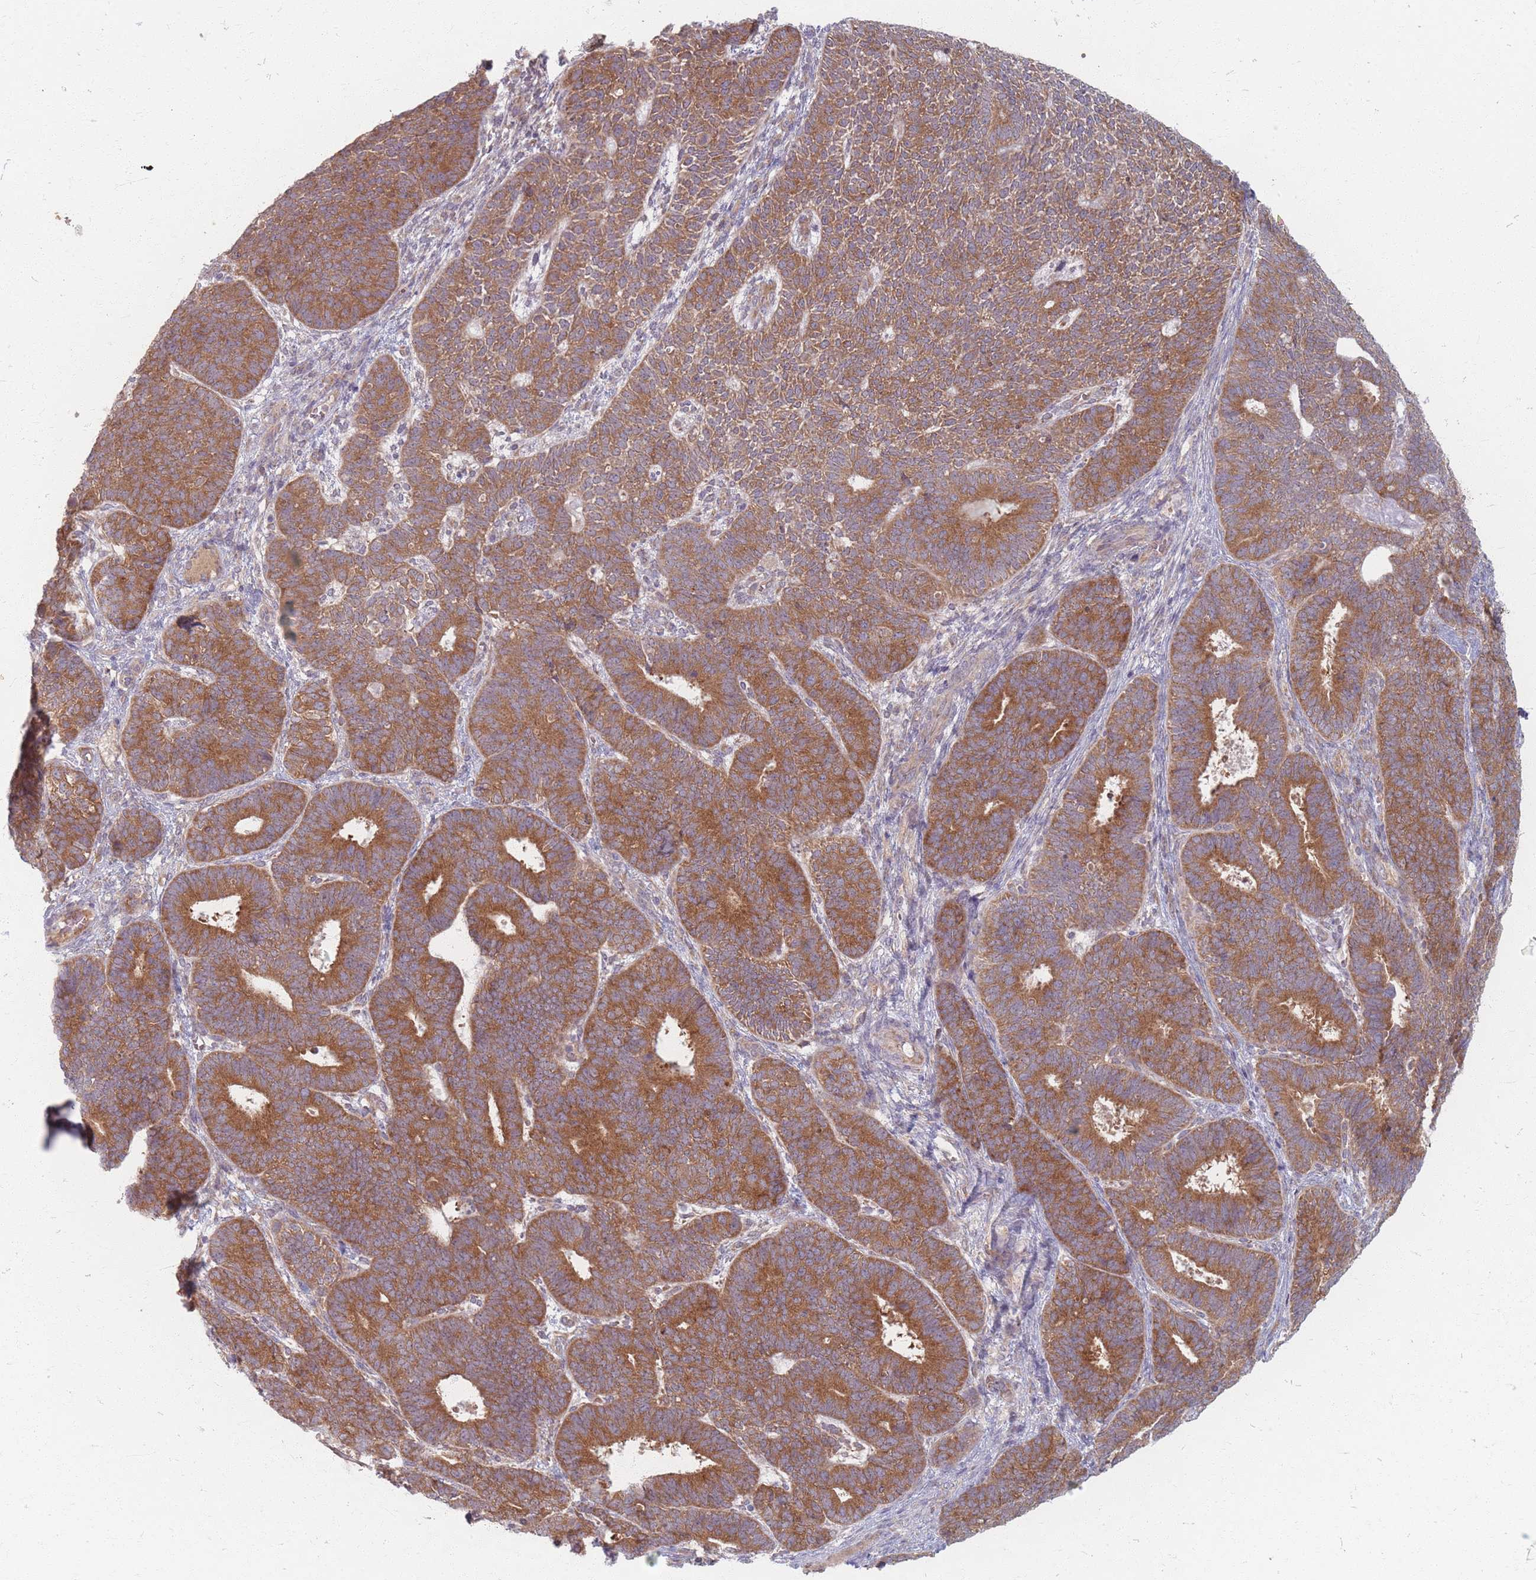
{"staining": {"intensity": "moderate", "quantity": ">75%", "location": "cytoplasmic/membranous"}, "tissue": "endometrial cancer", "cell_type": "Tumor cells", "image_type": "cancer", "snomed": [{"axis": "morphology", "description": "Adenocarcinoma, NOS"}, {"axis": "topography", "description": "Endometrium"}], "caption": "Immunohistochemical staining of human endometrial cancer shows medium levels of moderate cytoplasmic/membranous staining in approximately >75% of tumor cells.", "gene": "SMIM14", "patient": {"sex": "female", "age": 70}}